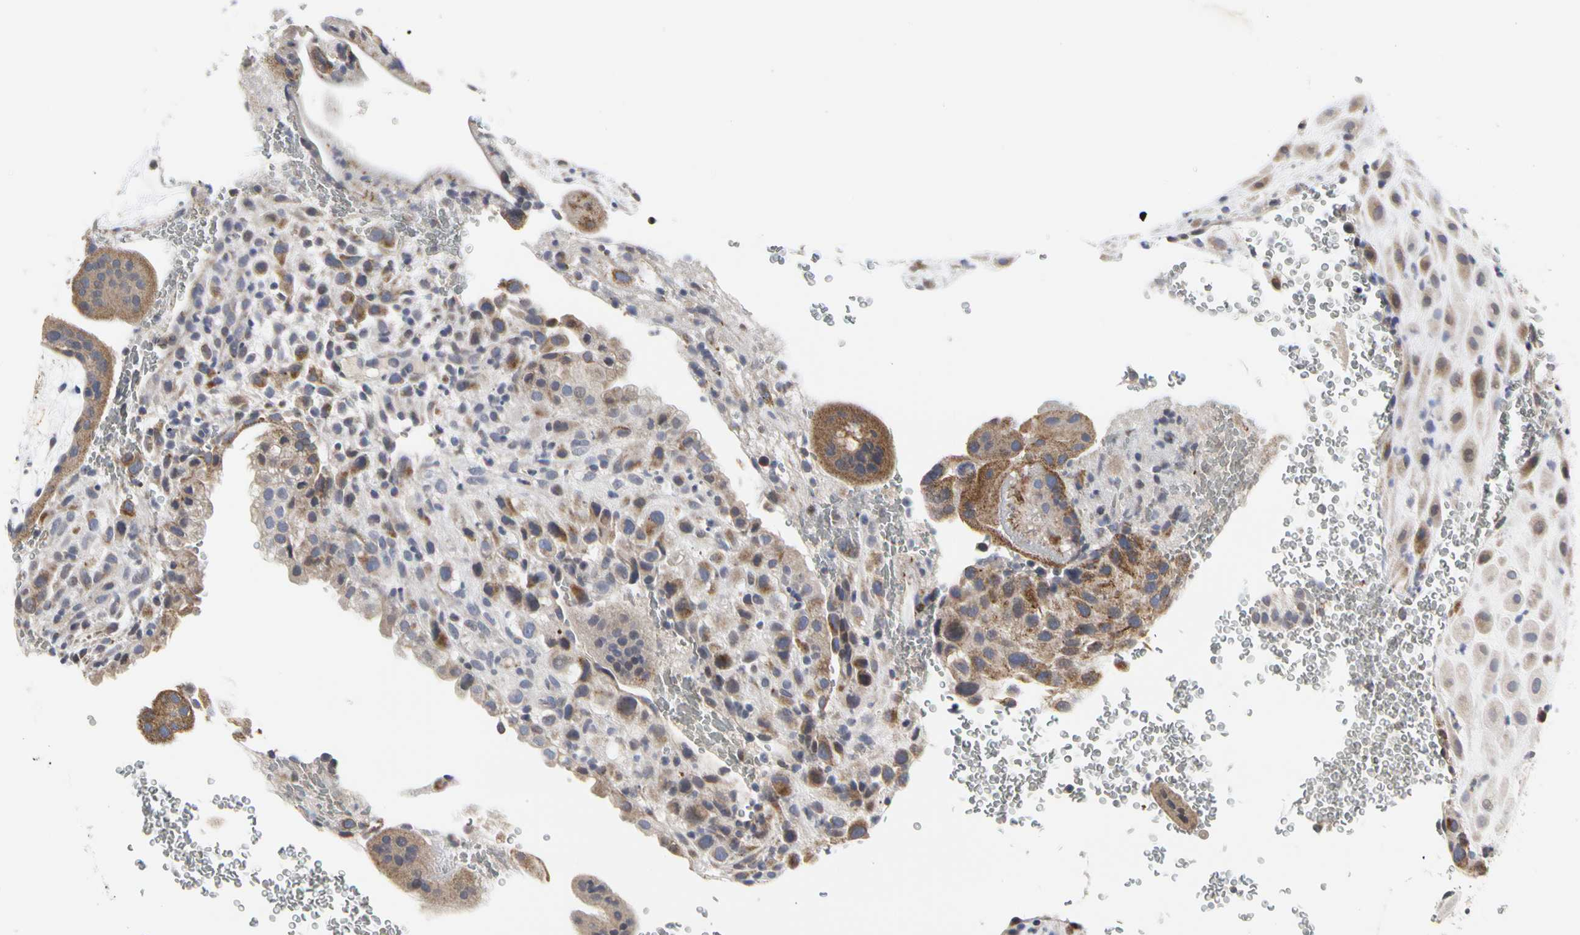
{"staining": {"intensity": "moderate", "quantity": ">75%", "location": "cytoplasmic/membranous"}, "tissue": "placenta", "cell_type": "Decidual cells", "image_type": "normal", "snomed": [{"axis": "morphology", "description": "Normal tissue, NOS"}, {"axis": "topography", "description": "Placenta"}], "caption": "Placenta stained for a protein (brown) reveals moderate cytoplasmic/membranous positive expression in approximately >75% of decidual cells.", "gene": "TSKU", "patient": {"sex": "female", "age": 19}}